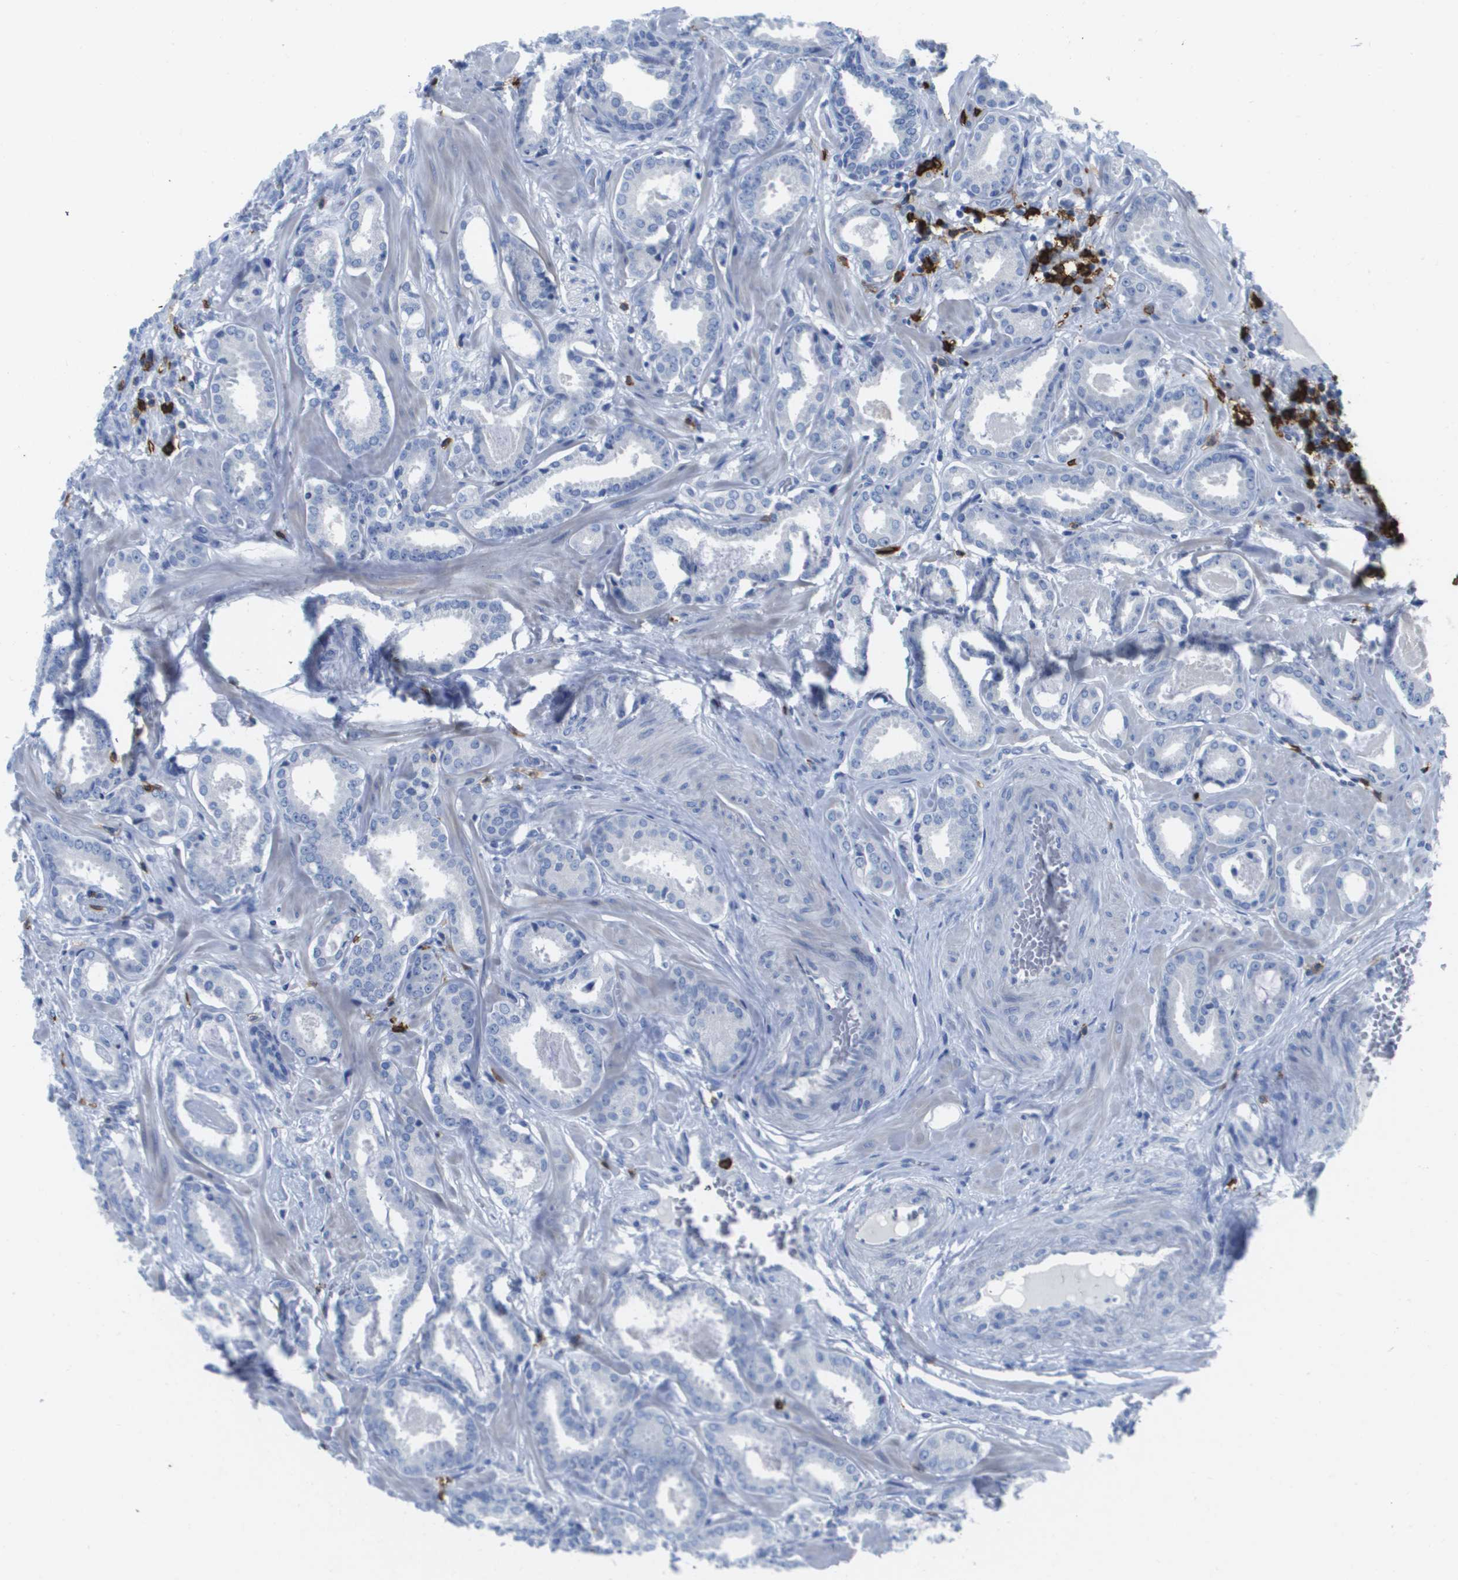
{"staining": {"intensity": "negative", "quantity": "none", "location": "none"}, "tissue": "prostate cancer", "cell_type": "Tumor cells", "image_type": "cancer", "snomed": [{"axis": "morphology", "description": "Adenocarcinoma, Low grade"}, {"axis": "topography", "description": "Prostate"}], "caption": "A photomicrograph of low-grade adenocarcinoma (prostate) stained for a protein demonstrates no brown staining in tumor cells. (DAB (3,3'-diaminobenzidine) IHC with hematoxylin counter stain).", "gene": "MS4A1", "patient": {"sex": "male", "age": 53}}